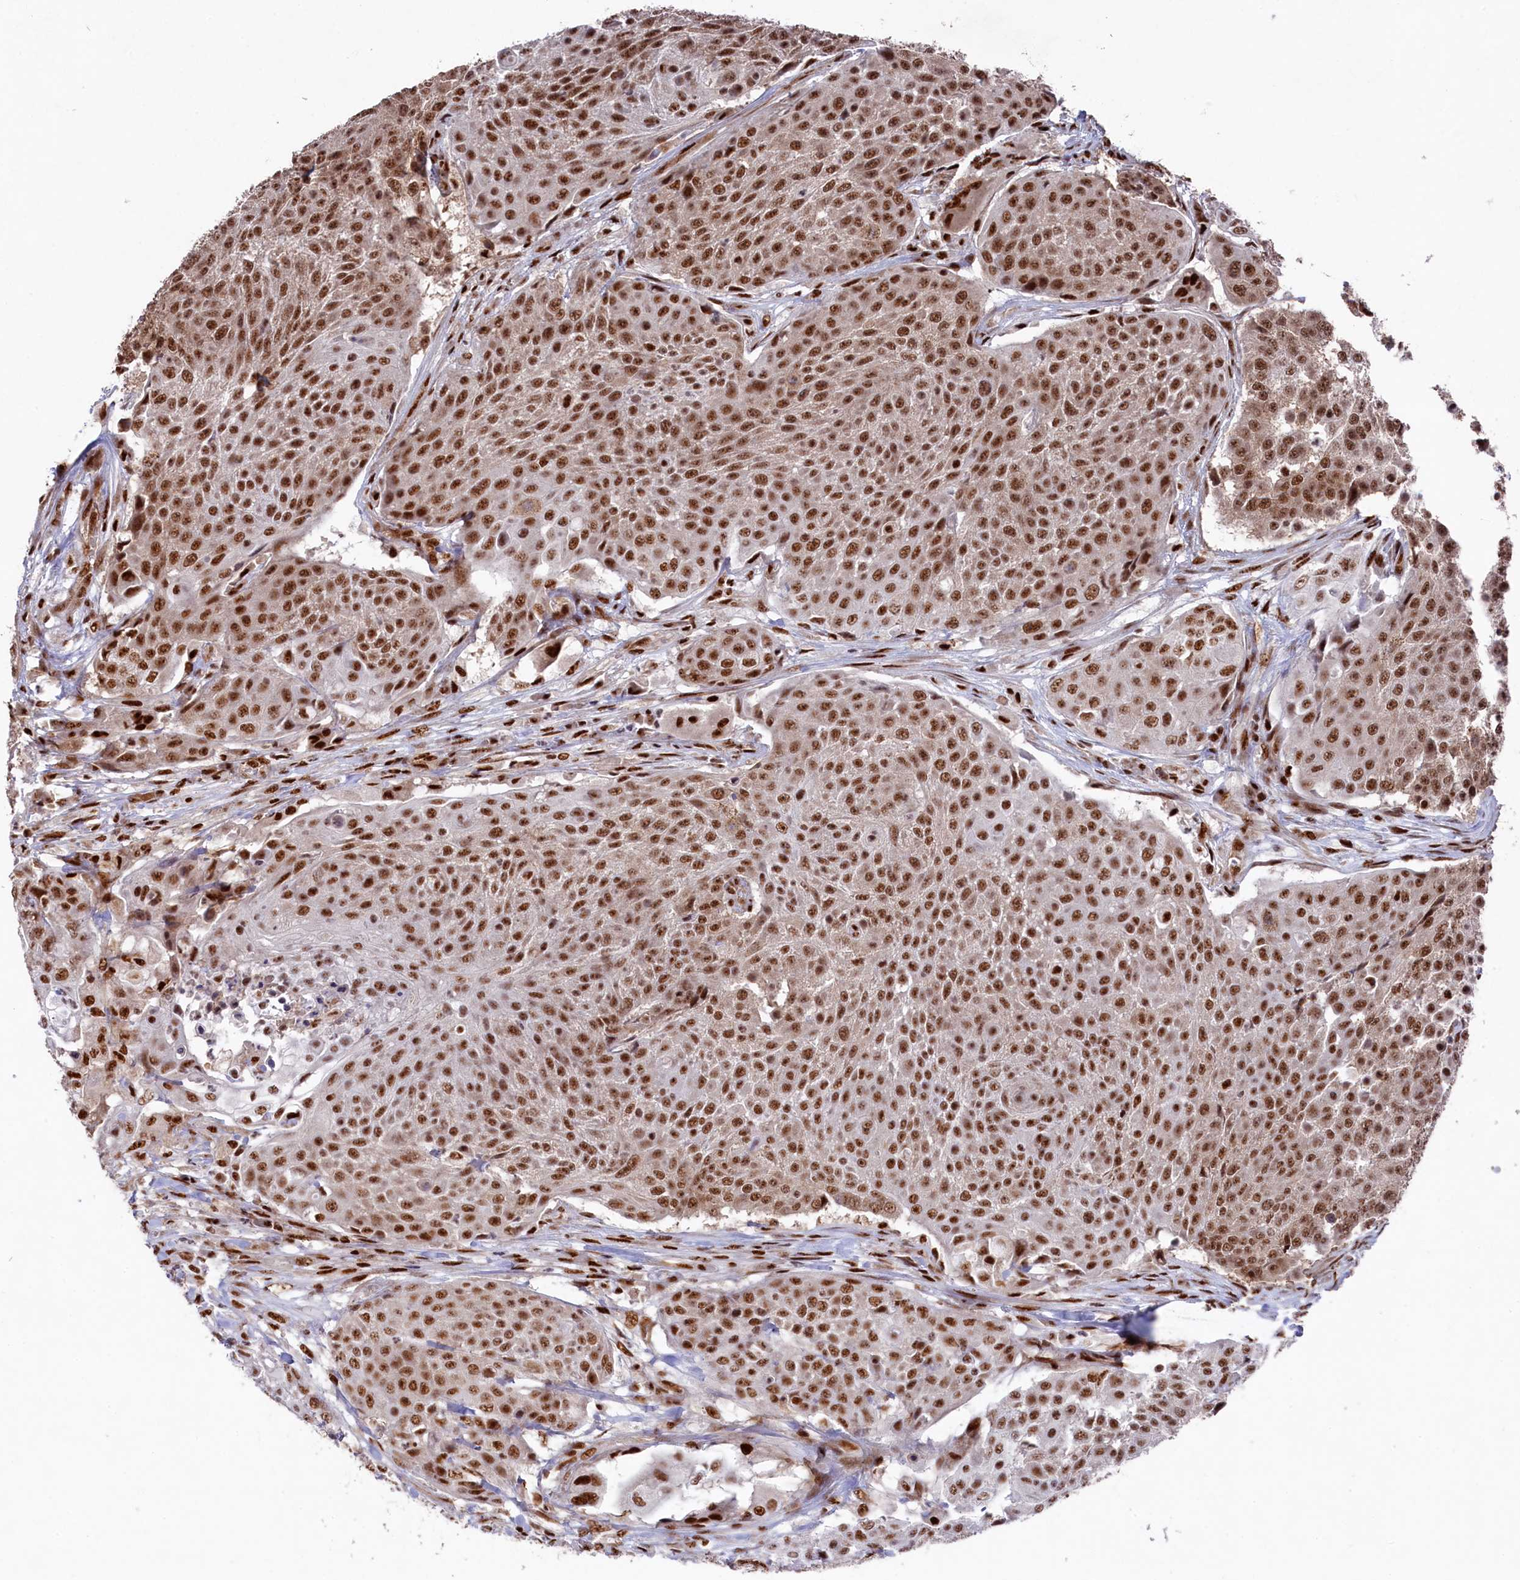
{"staining": {"intensity": "moderate", "quantity": ">75%", "location": "nuclear"}, "tissue": "urothelial cancer", "cell_type": "Tumor cells", "image_type": "cancer", "snomed": [{"axis": "morphology", "description": "Urothelial carcinoma, High grade"}, {"axis": "topography", "description": "Urinary bladder"}], "caption": "IHC photomicrograph of neoplastic tissue: human high-grade urothelial carcinoma stained using immunohistochemistry (IHC) displays medium levels of moderate protein expression localized specifically in the nuclear of tumor cells, appearing as a nuclear brown color.", "gene": "PRPF31", "patient": {"sex": "female", "age": 63}}